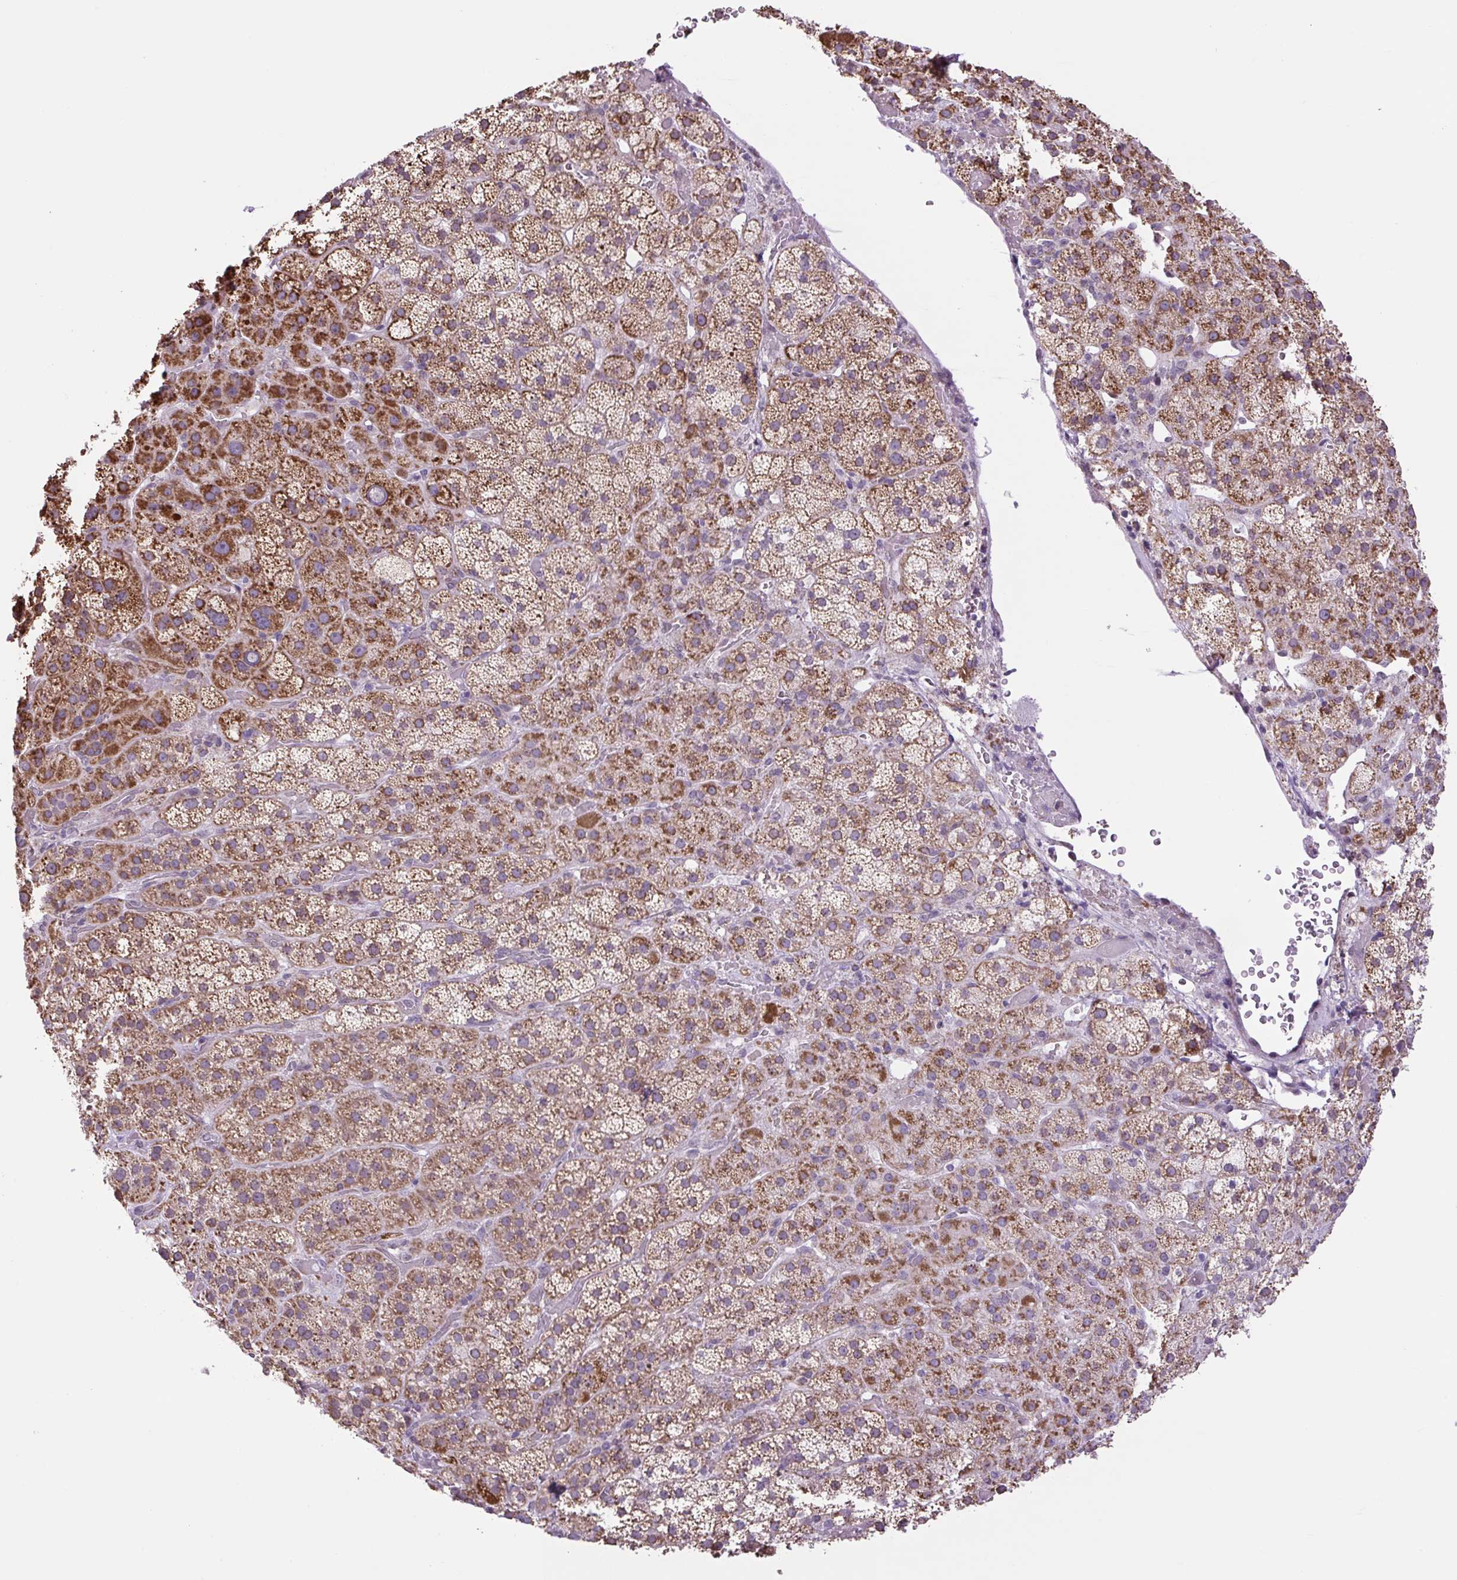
{"staining": {"intensity": "strong", "quantity": "25%-75%", "location": "cytoplasmic/membranous"}, "tissue": "adrenal gland", "cell_type": "Glandular cells", "image_type": "normal", "snomed": [{"axis": "morphology", "description": "Normal tissue, NOS"}, {"axis": "topography", "description": "Adrenal gland"}], "caption": "A micrograph of human adrenal gland stained for a protein shows strong cytoplasmic/membranous brown staining in glandular cells. The staining was performed using DAB, with brown indicating positive protein expression. Nuclei are stained blue with hematoxylin.", "gene": "SCO2", "patient": {"sex": "male", "age": 57}}